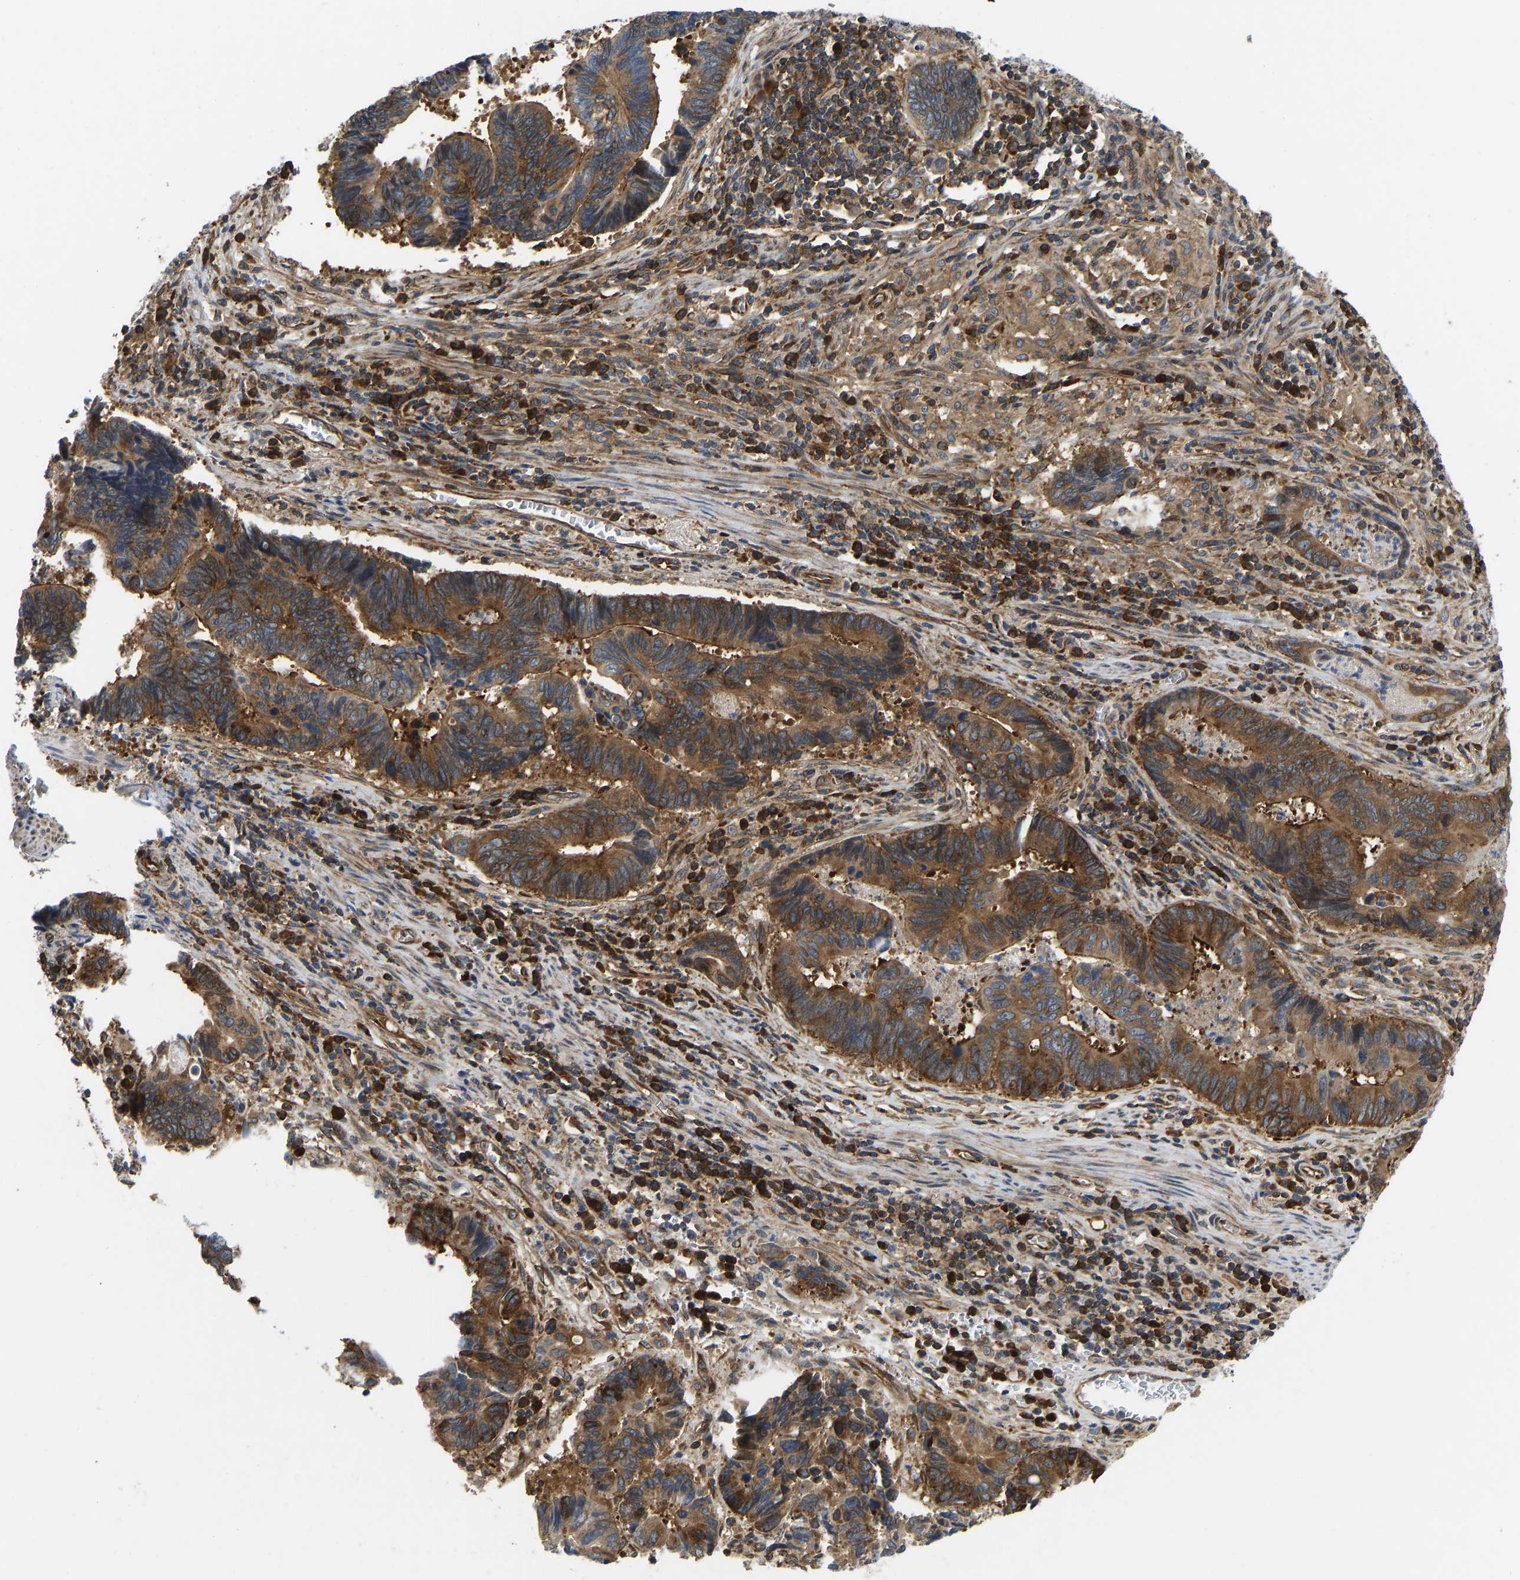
{"staining": {"intensity": "moderate", "quantity": ">75%", "location": "cytoplasmic/membranous"}, "tissue": "pancreatic cancer", "cell_type": "Tumor cells", "image_type": "cancer", "snomed": [{"axis": "morphology", "description": "Adenocarcinoma, NOS"}, {"axis": "topography", "description": "Pancreas"}], "caption": "Protein staining of pancreatic adenocarcinoma tissue exhibits moderate cytoplasmic/membranous expression in about >75% of tumor cells.", "gene": "RASGRF2", "patient": {"sex": "female", "age": 70}}